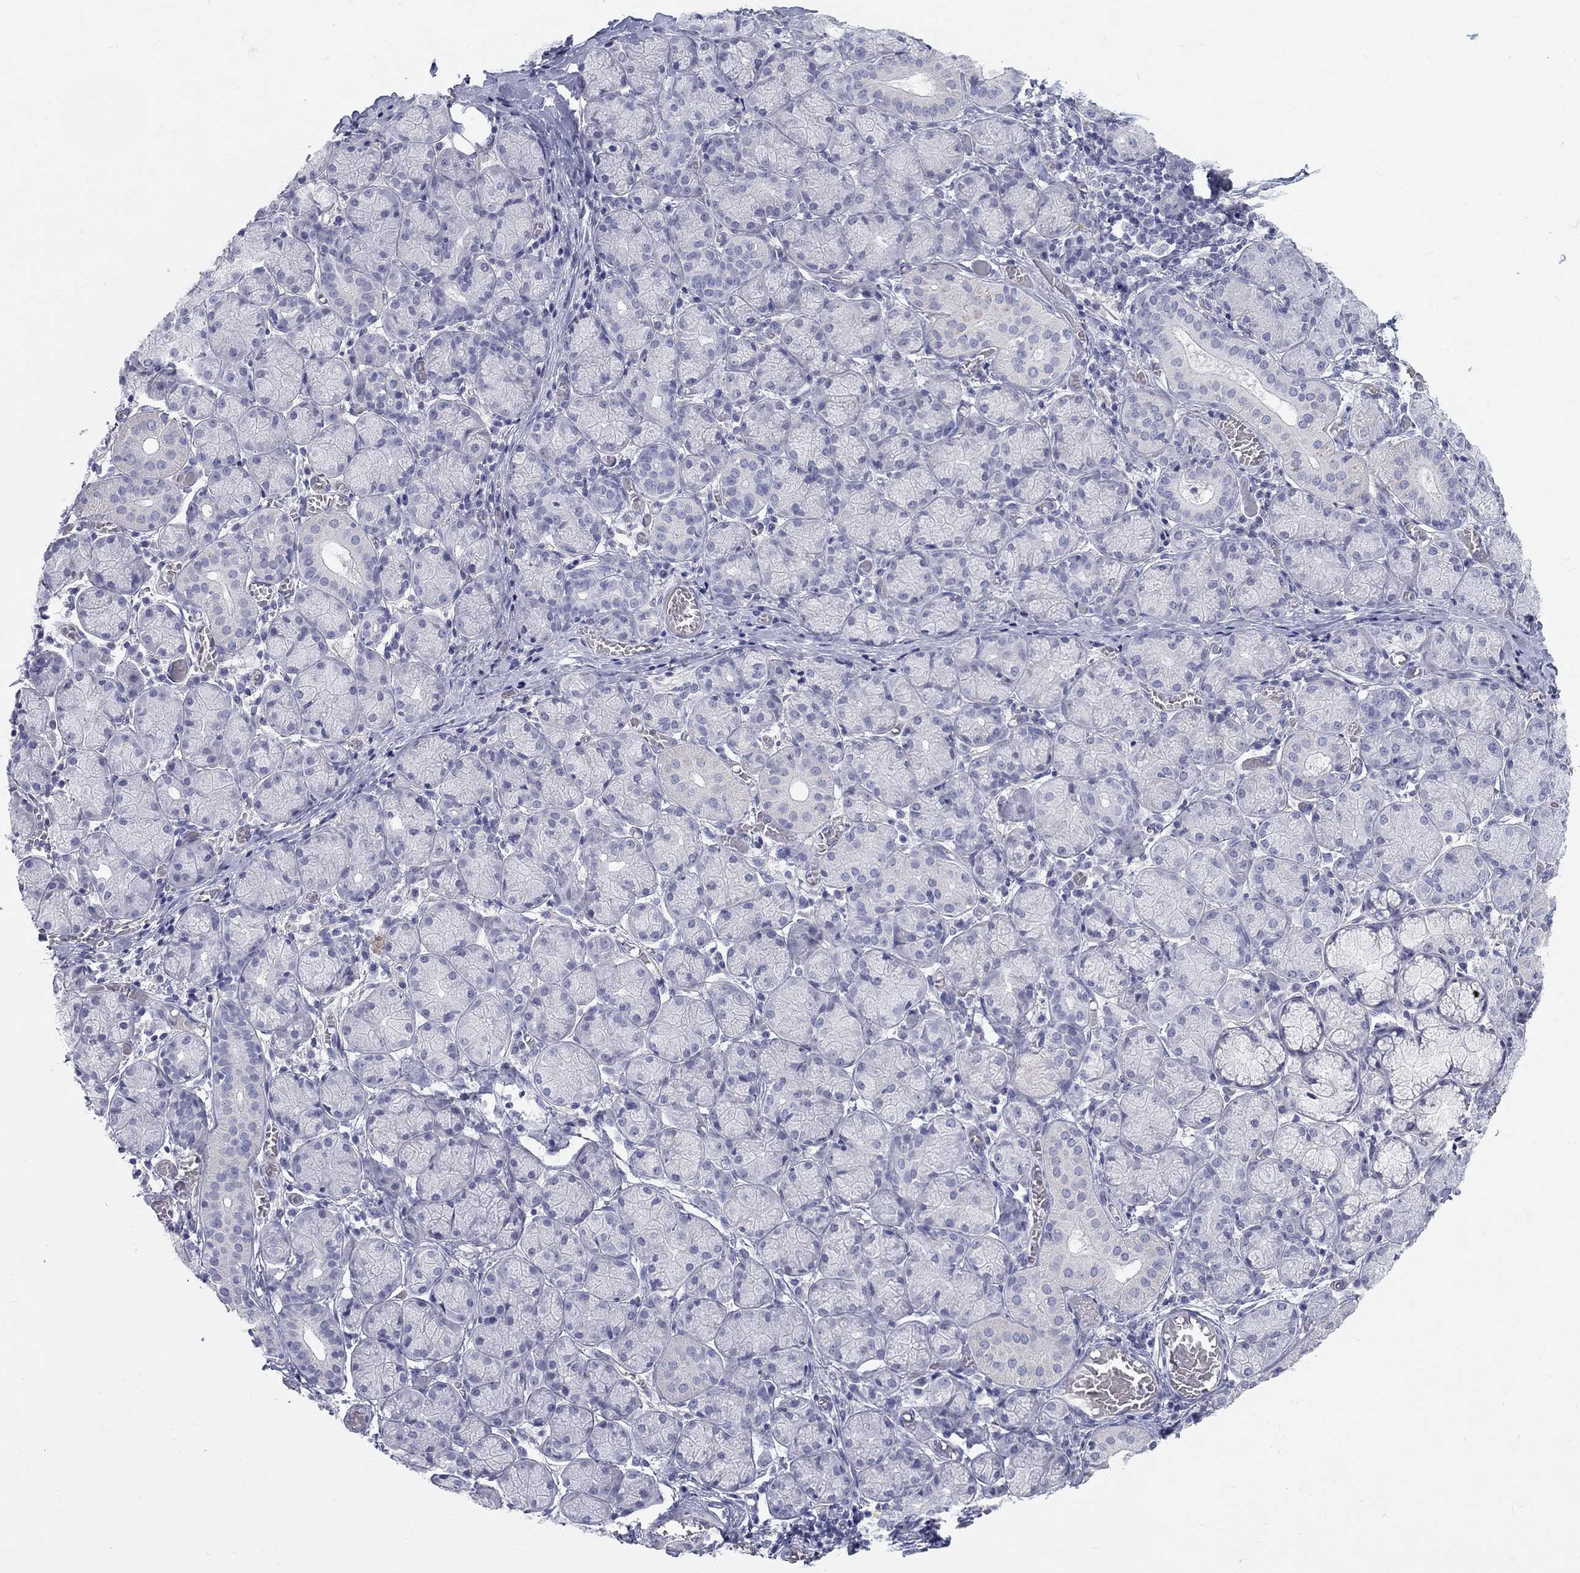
{"staining": {"intensity": "negative", "quantity": "none", "location": "none"}, "tissue": "salivary gland", "cell_type": "Glandular cells", "image_type": "normal", "snomed": [{"axis": "morphology", "description": "Normal tissue, NOS"}, {"axis": "topography", "description": "Salivary gland"}, {"axis": "topography", "description": "Peripheral nerve tissue"}], "caption": "Protein analysis of normal salivary gland reveals no significant staining in glandular cells.", "gene": "PTH1R", "patient": {"sex": "female", "age": 24}}